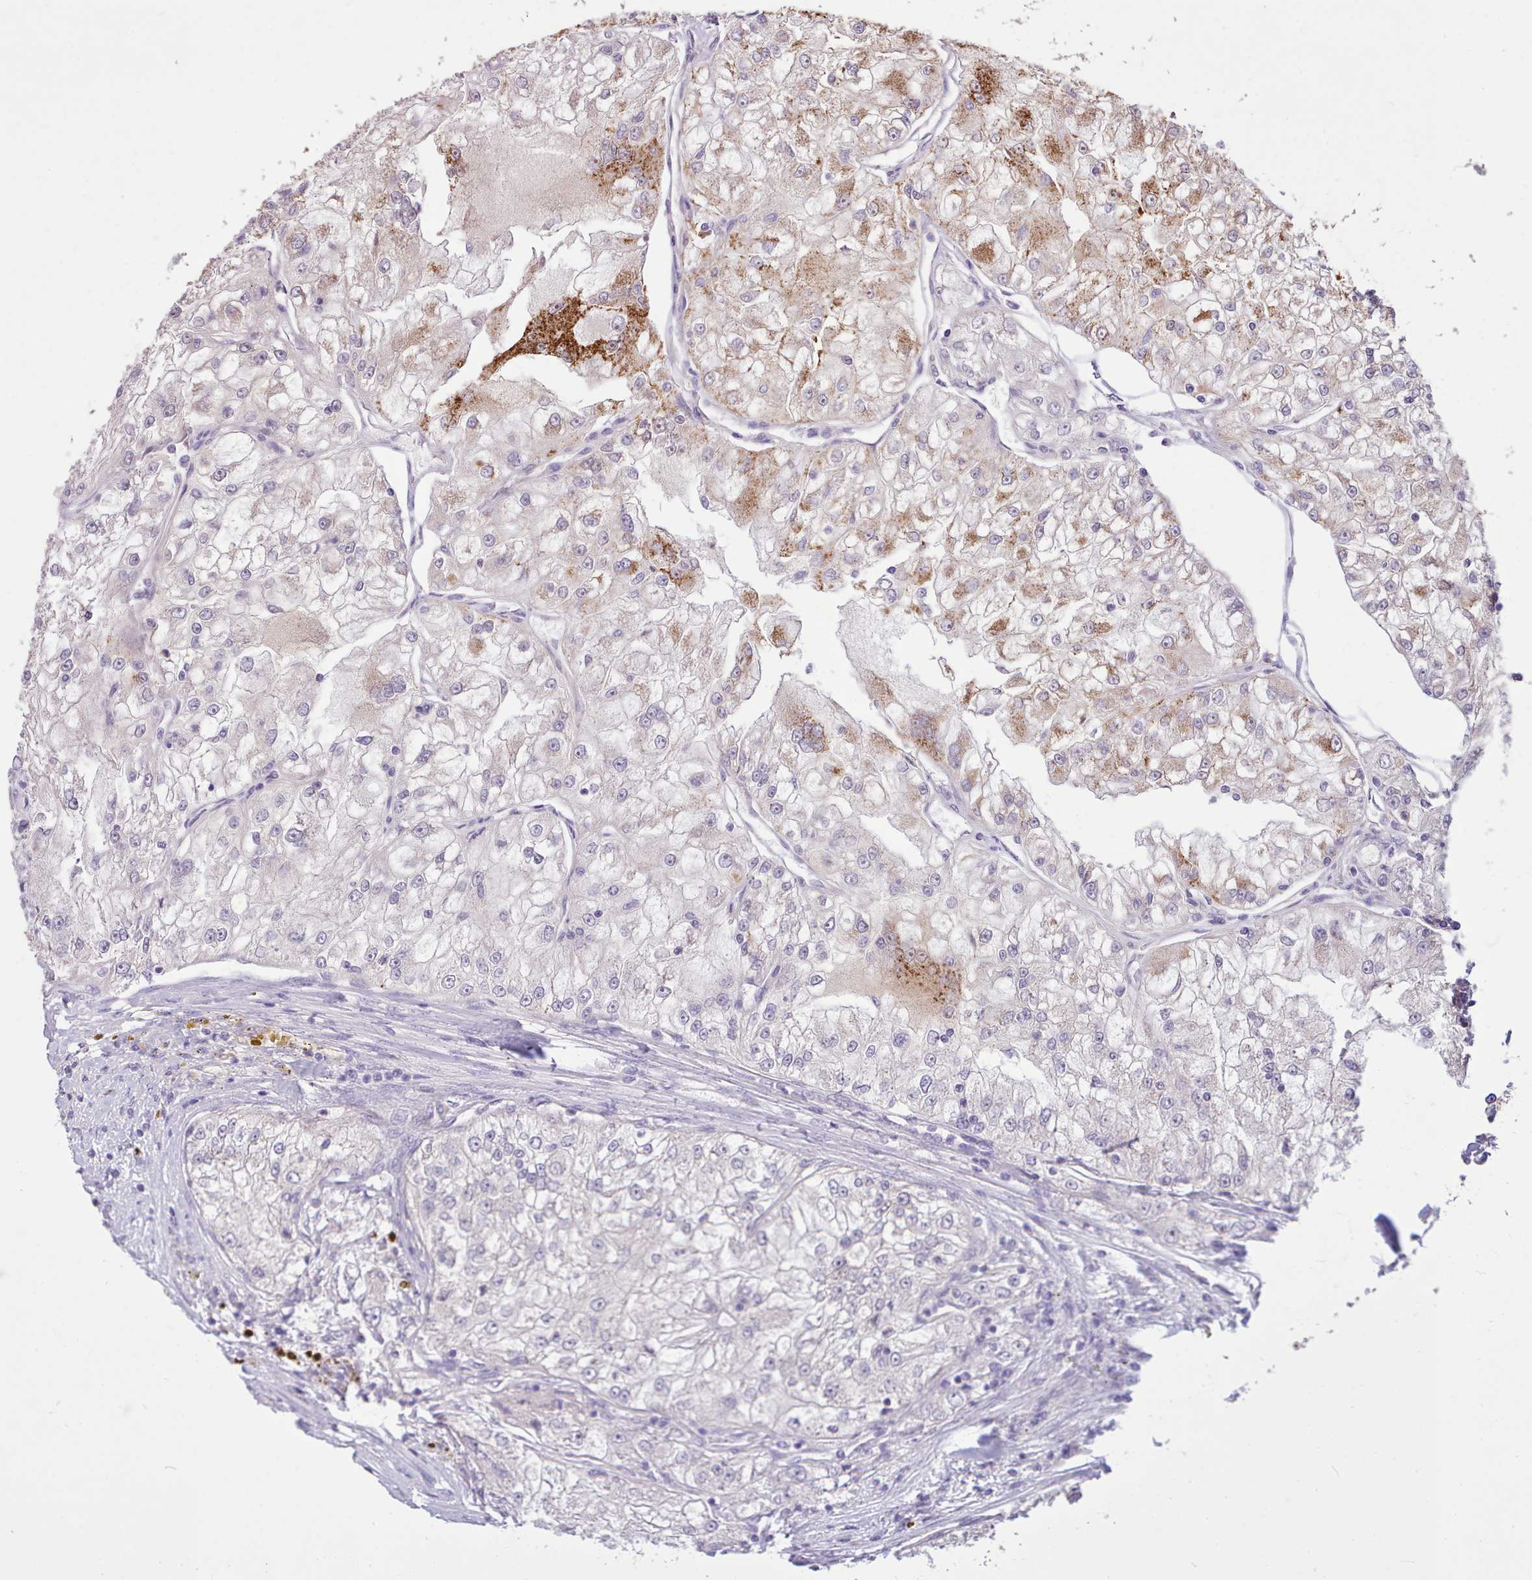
{"staining": {"intensity": "moderate", "quantity": "<25%", "location": "cytoplasmic/membranous"}, "tissue": "renal cancer", "cell_type": "Tumor cells", "image_type": "cancer", "snomed": [{"axis": "morphology", "description": "Adenocarcinoma, NOS"}, {"axis": "topography", "description": "Kidney"}], "caption": "The immunohistochemical stain labels moderate cytoplasmic/membranous expression in tumor cells of renal adenocarcinoma tissue. The staining is performed using DAB (3,3'-diaminobenzidine) brown chromogen to label protein expression. The nuclei are counter-stained blue using hematoxylin.", "gene": "ZNF607", "patient": {"sex": "female", "age": 72}}